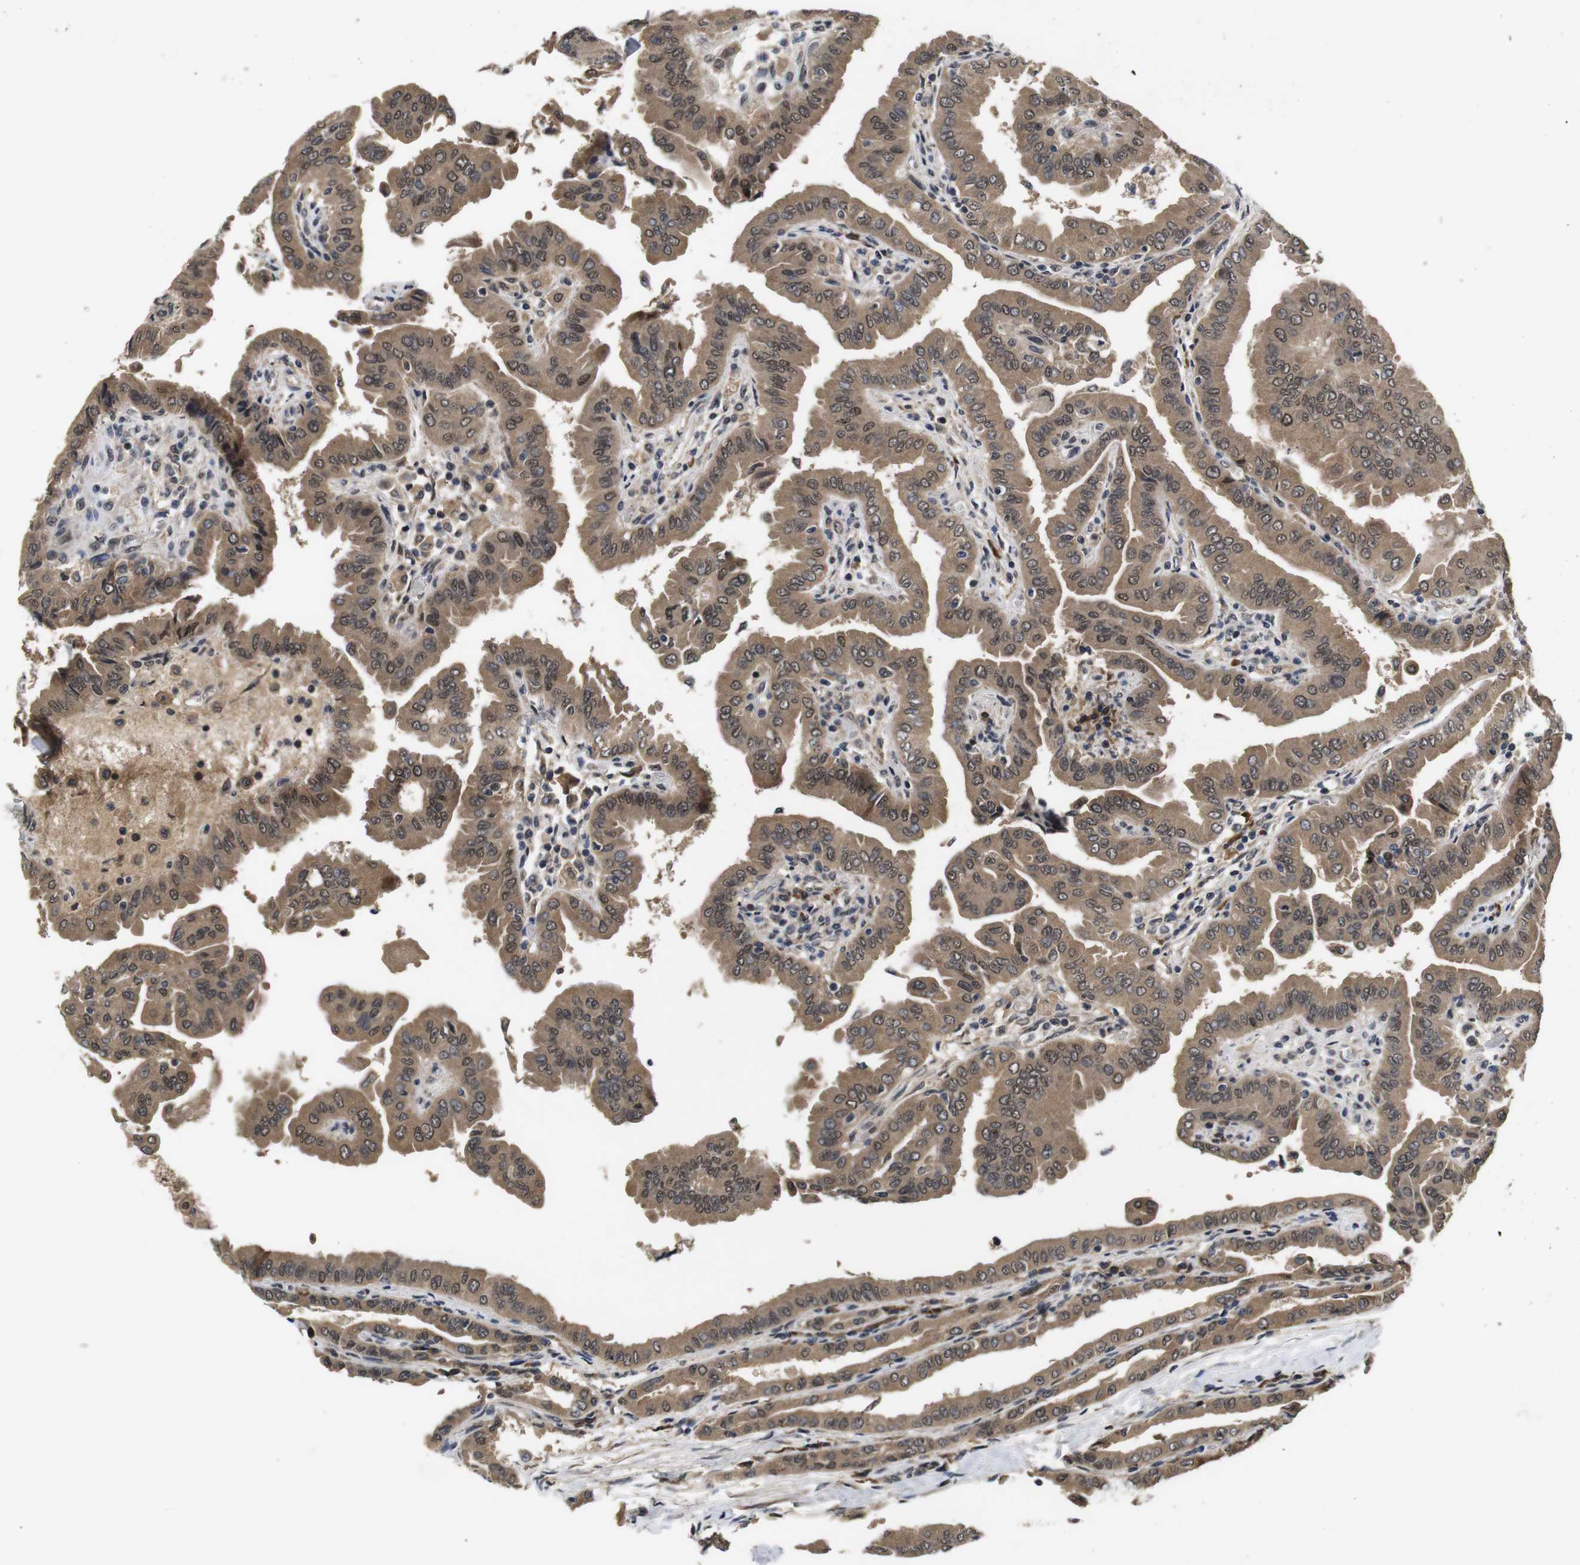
{"staining": {"intensity": "moderate", "quantity": ">75%", "location": "cytoplasmic/membranous,nuclear"}, "tissue": "thyroid cancer", "cell_type": "Tumor cells", "image_type": "cancer", "snomed": [{"axis": "morphology", "description": "Papillary adenocarcinoma, NOS"}, {"axis": "topography", "description": "Thyroid gland"}], "caption": "Papillary adenocarcinoma (thyroid) stained for a protein (brown) displays moderate cytoplasmic/membranous and nuclear positive positivity in about >75% of tumor cells.", "gene": "ZBTB46", "patient": {"sex": "male", "age": 33}}